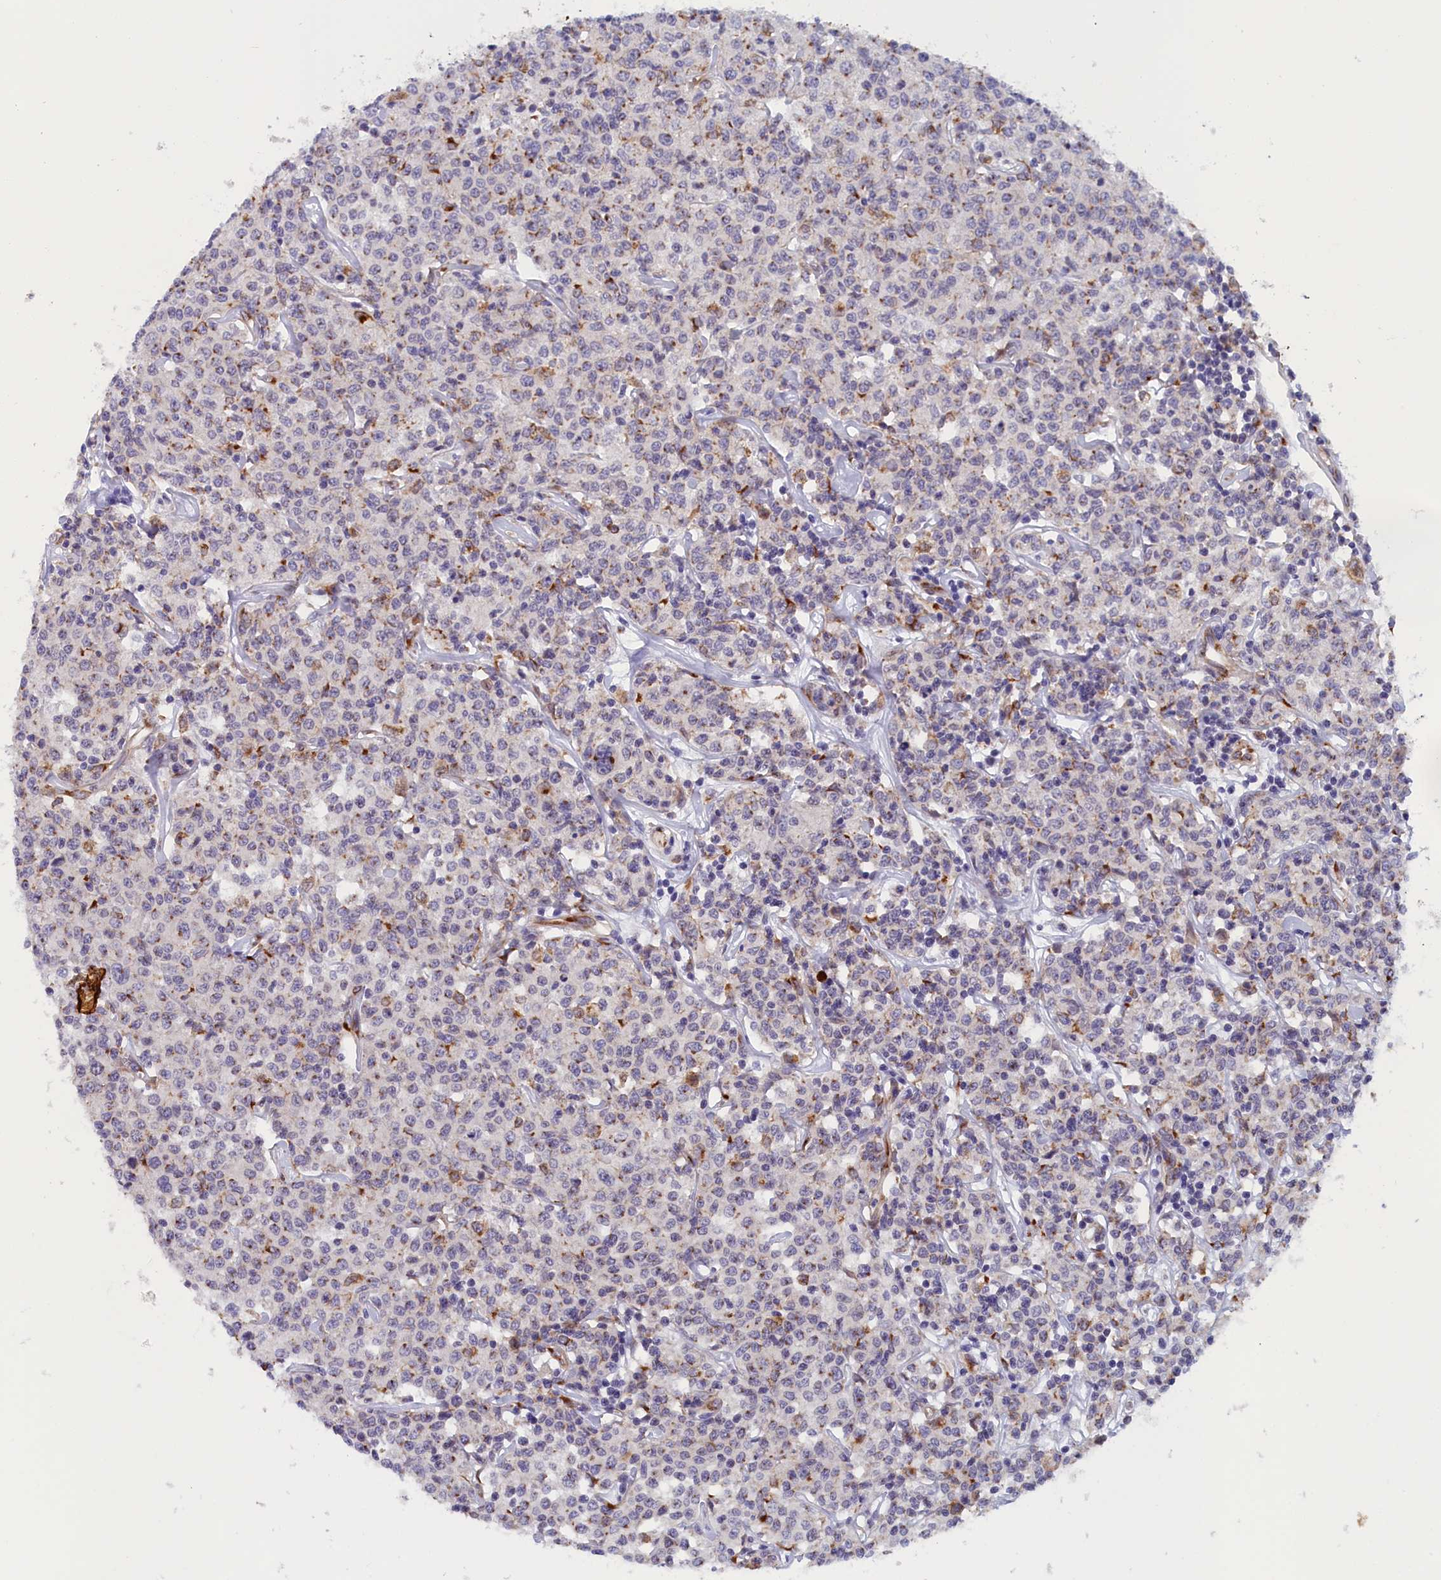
{"staining": {"intensity": "moderate", "quantity": "<25%", "location": "cytoplasmic/membranous"}, "tissue": "lymphoma", "cell_type": "Tumor cells", "image_type": "cancer", "snomed": [{"axis": "morphology", "description": "Malignant lymphoma, non-Hodgkin's type, Low grade"}, {"axis": "topography", "description": "Small intestine"}], "caption": "Low-grade malignant lymphoma, non-Hodgkin's type tissue displays moderate cytoplasmic/membranous positivity in approximately <25% of tumor cells, visualized by immunohistochemistry. (brown staining indicates protein expression, while blue staining denotes nuclei).", "gene": "CCDC68", "patient": {"sex": "female", "age": 59}}